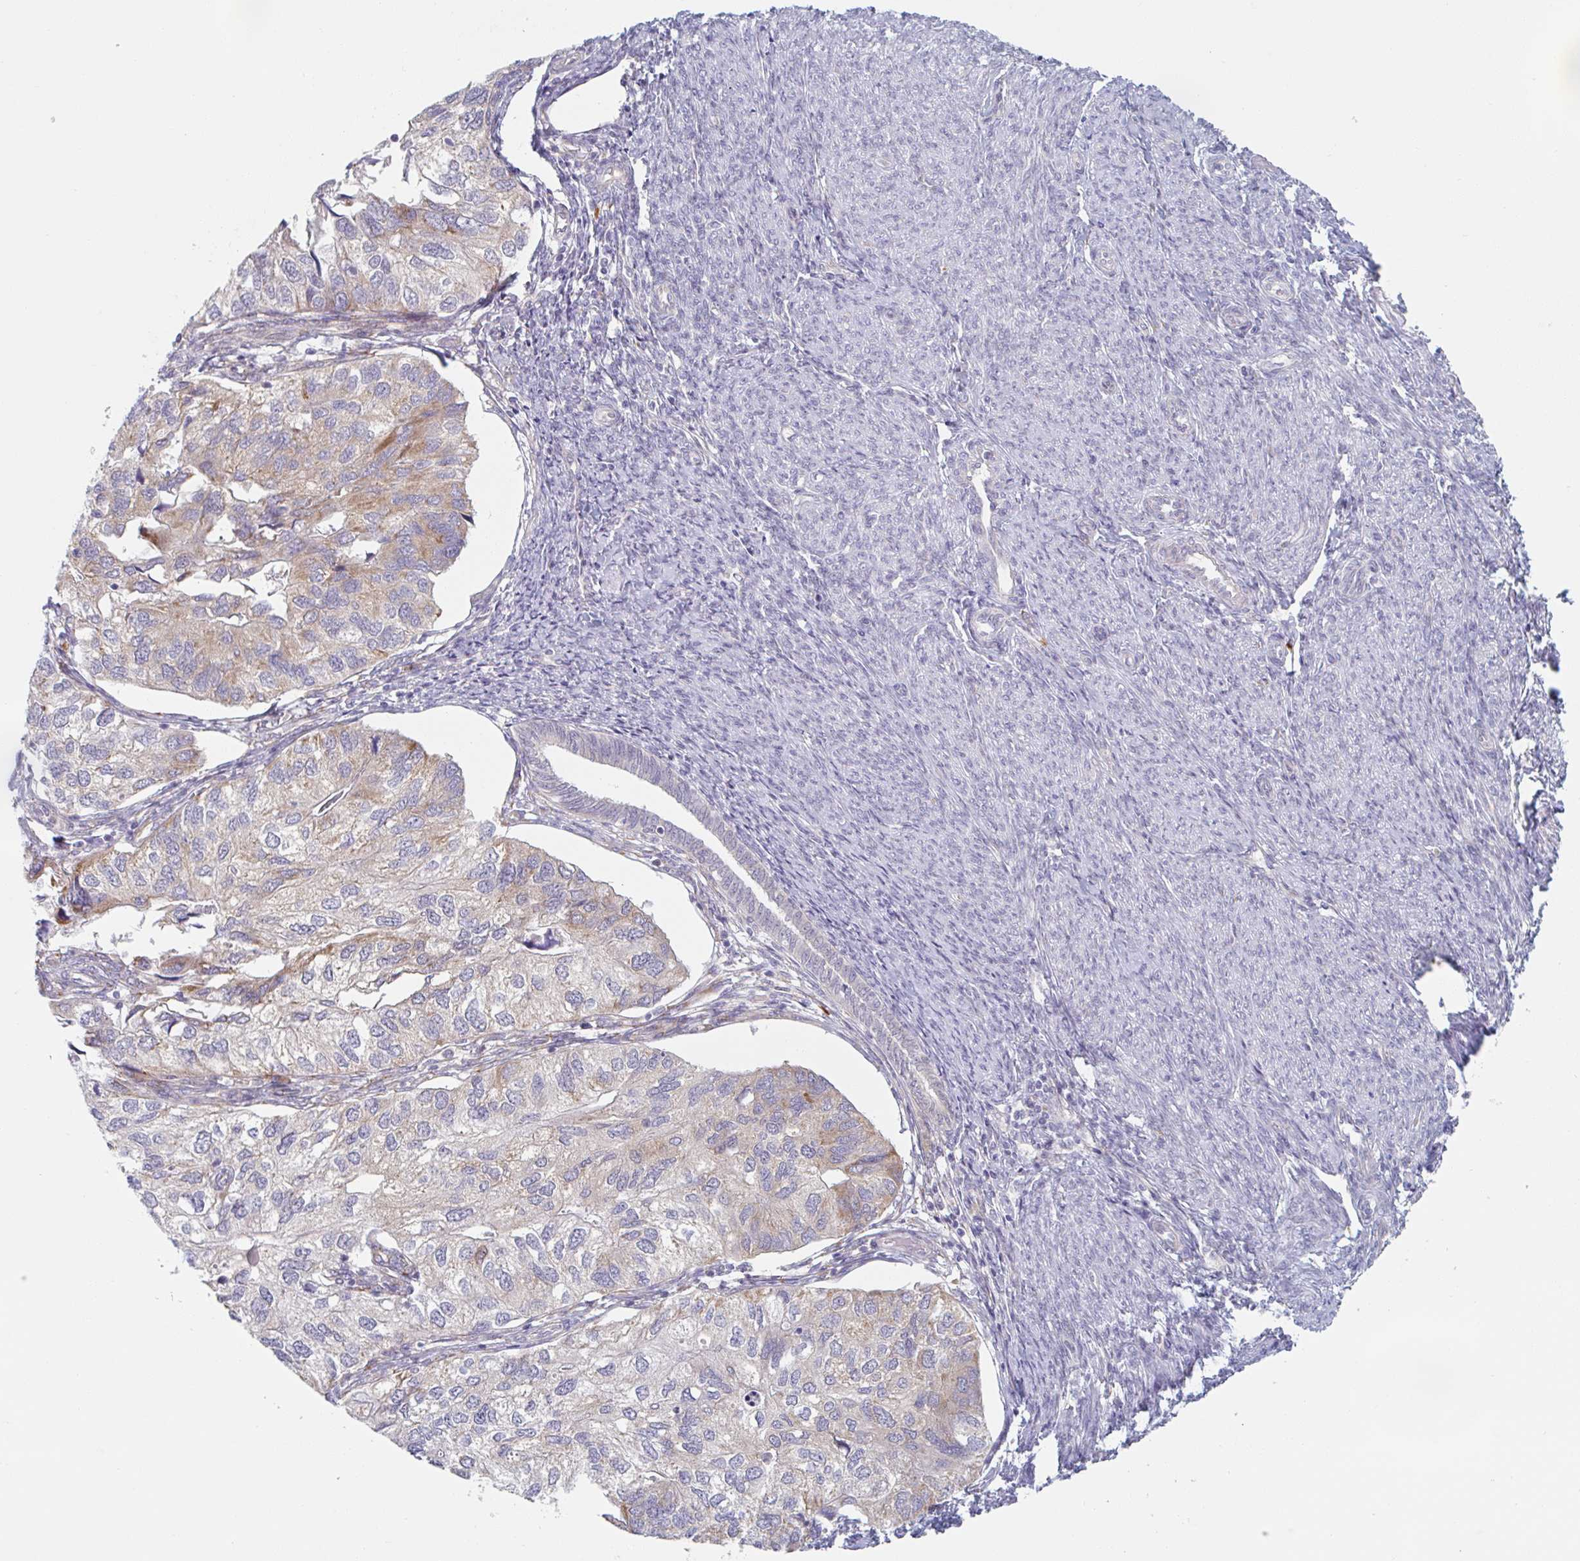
{"staining": {"intensity": "weak", "quantity": "<25%", "location": "cytoplasmic/membranous"}, "tissue": "endometrial cancer", "cell_type": "Tumor cells", "image_type": "cancer", "snomed": [{"axis": "morphology", "description": "Carcinoma, NOS"}, {"axis": "topography", "description": "Uterus"}], "caption": "Human carcinoma (endometrial) stained for a protein using immunohistochemistry displays no staining in tumor cells.", "gene": "TRAPPC10", "patient": {"sex": "female", "age": 76}}